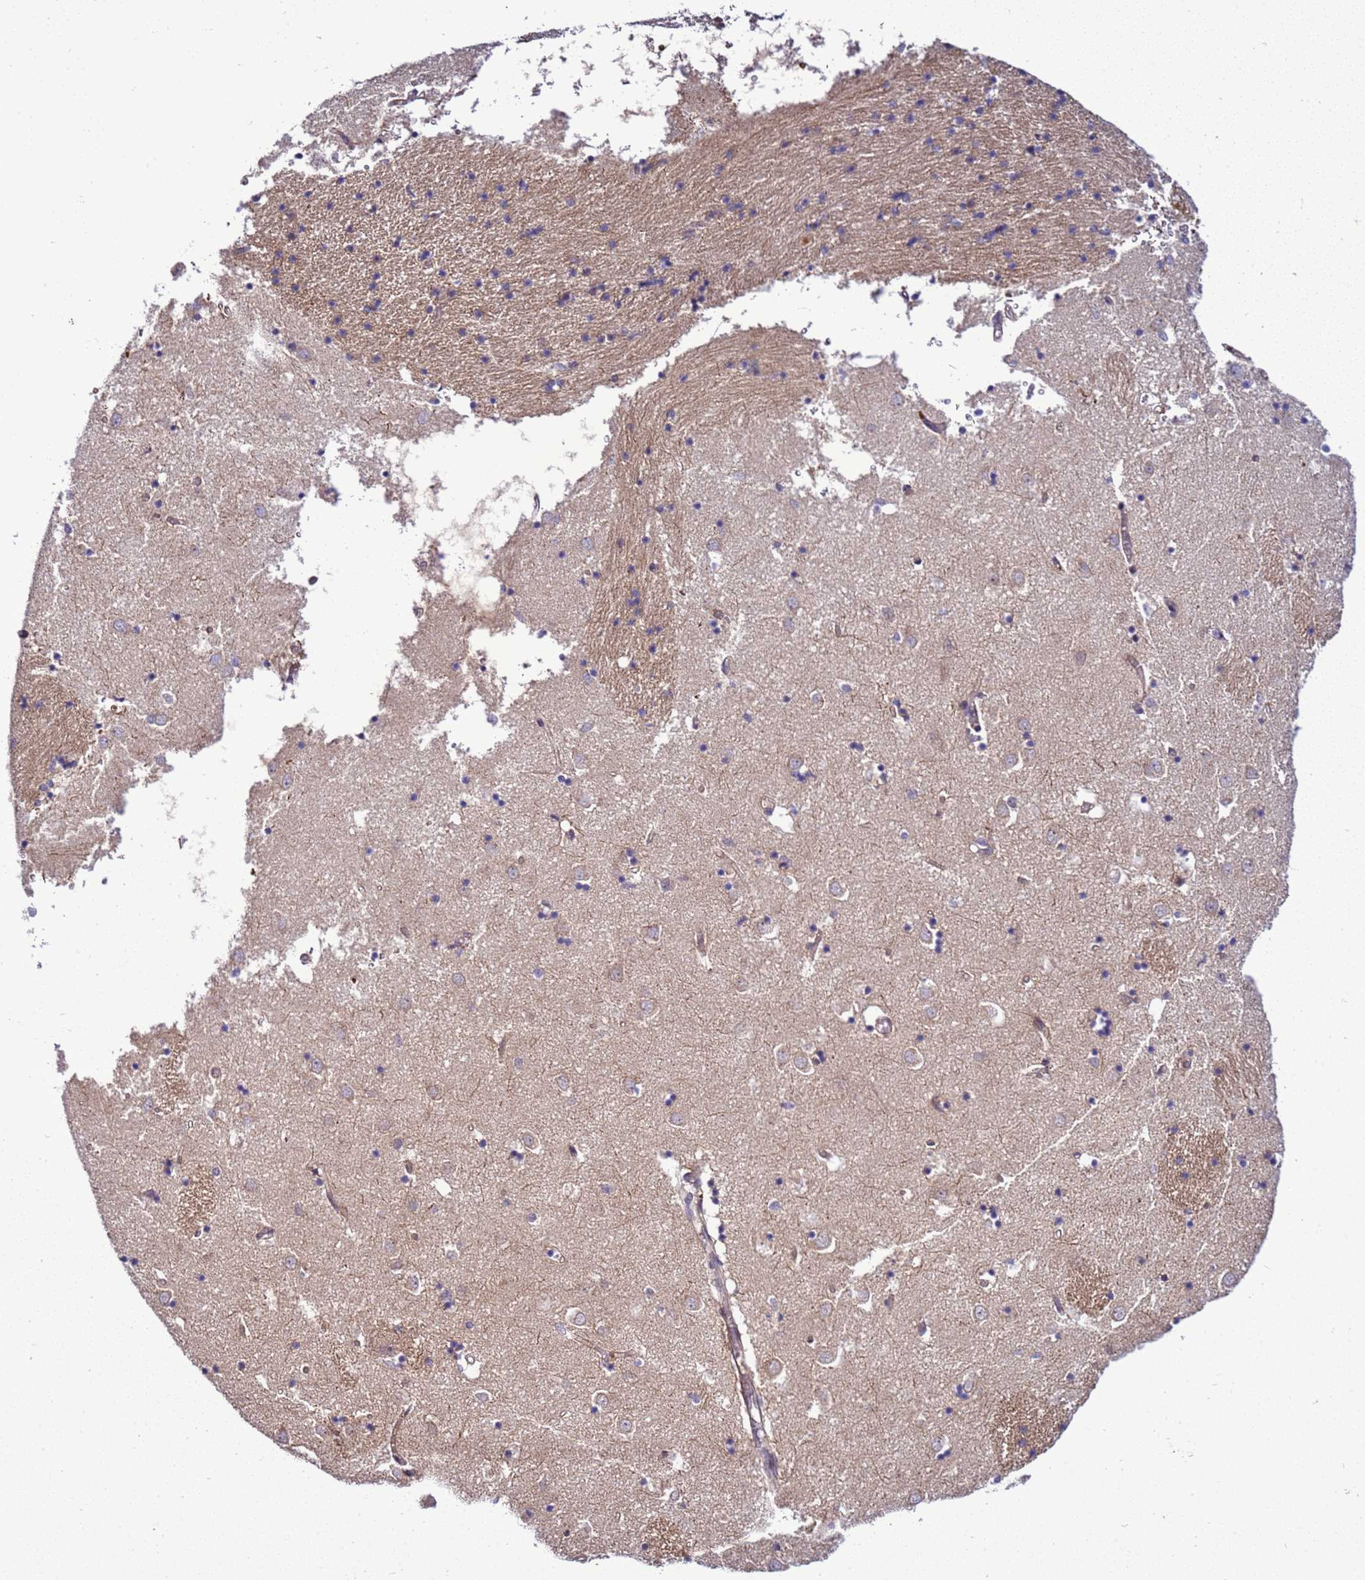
{"staining": {"intensity": "negative", "quantity": "none", "location": "none"}, "tissue": "caudate", "cell_type": "Glial cells", "image_type": "normal", "snomed": [{"axis": "morphology", "description": "Normal tissue, NOS"}, {"axis": "topography", "description": "Lateral ventricle wall"}], "caption": "Immunohistochemical staining of unremarkable human caudate demonstrates no significant positivity in glial cells.", "gene": "GEN1", "patient": {"sex": "male", "age": 70}}